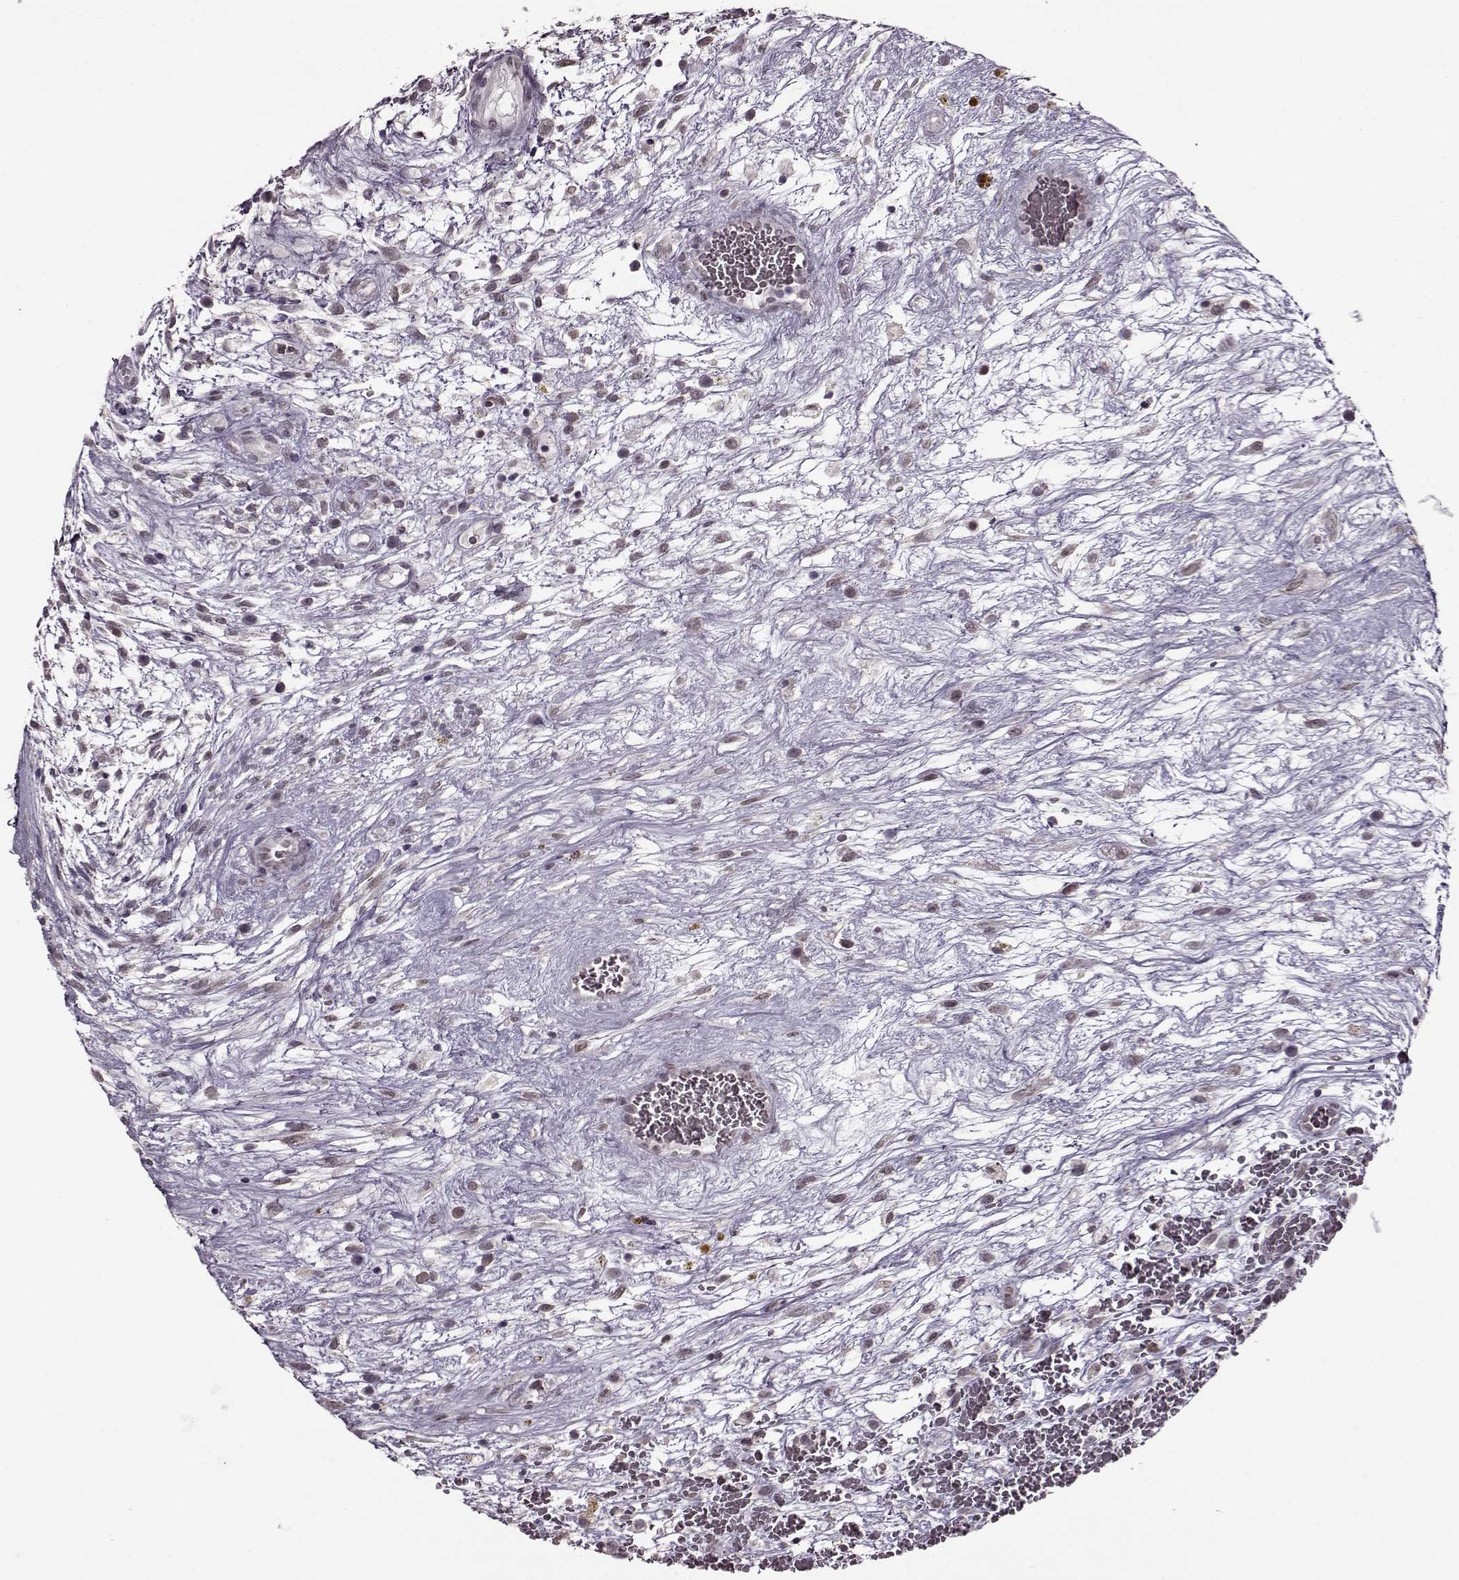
{"staining": {"intensity": "negative", "quantity": "none", "location": "none"}, "tissue": "testis cancer", "cell_type": "Tumor cells", "image_type": "cancer", "snomed": [{"axis": "morphology", "description": "Normal tissue, NOS"}, {"axis": "morphology", "description": "Carcinoma, Embryonal, NOS"}, {"axis": "topography", "description": "Testis"}], "caption": "DAB immunohistochemical staining of human testis cancer demonstrates no significant staining in tumor cells.", "gene": "STX1B", "patient": {"sex": "male", "age": 32}}